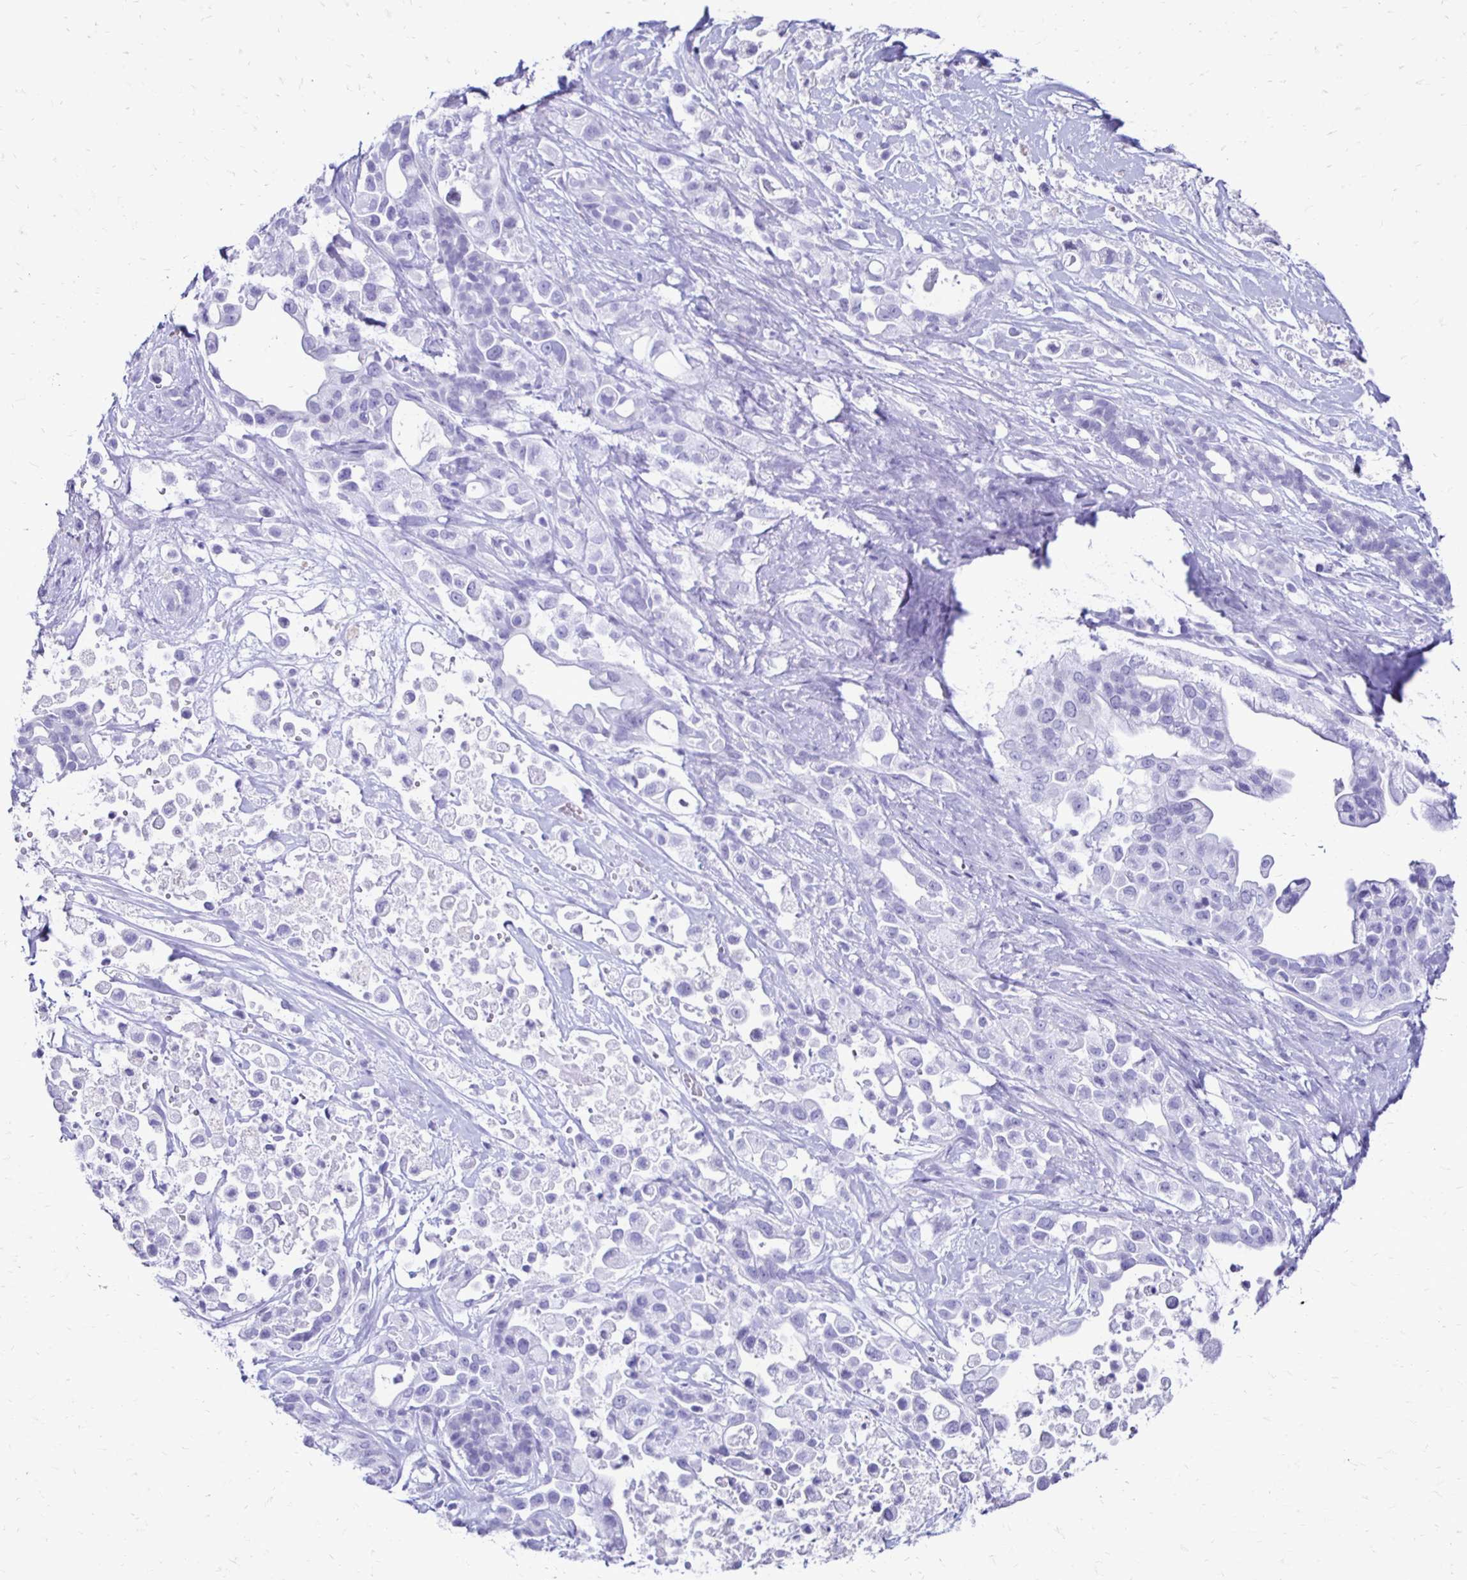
{"staining": {"intensity": "negative", "quantity": "none", "location": "none"}, "tissue": "pancreatic cancer", "cell_type": "Tumor cells", "image_type": "cancer", "snomed": [{"axis": "morphology", "description": "Adenocarcinoma, NOS"}, {"axis": "topography", "description": "Pancreas"}], "caption": "This is an immunohistochemistry (IHC) micrograph of human adenocarcinoma (pancreatic). There is no positivity in tumor cells.", "gene": "CST5", "patient": {"sex": "male", "age": 44}}